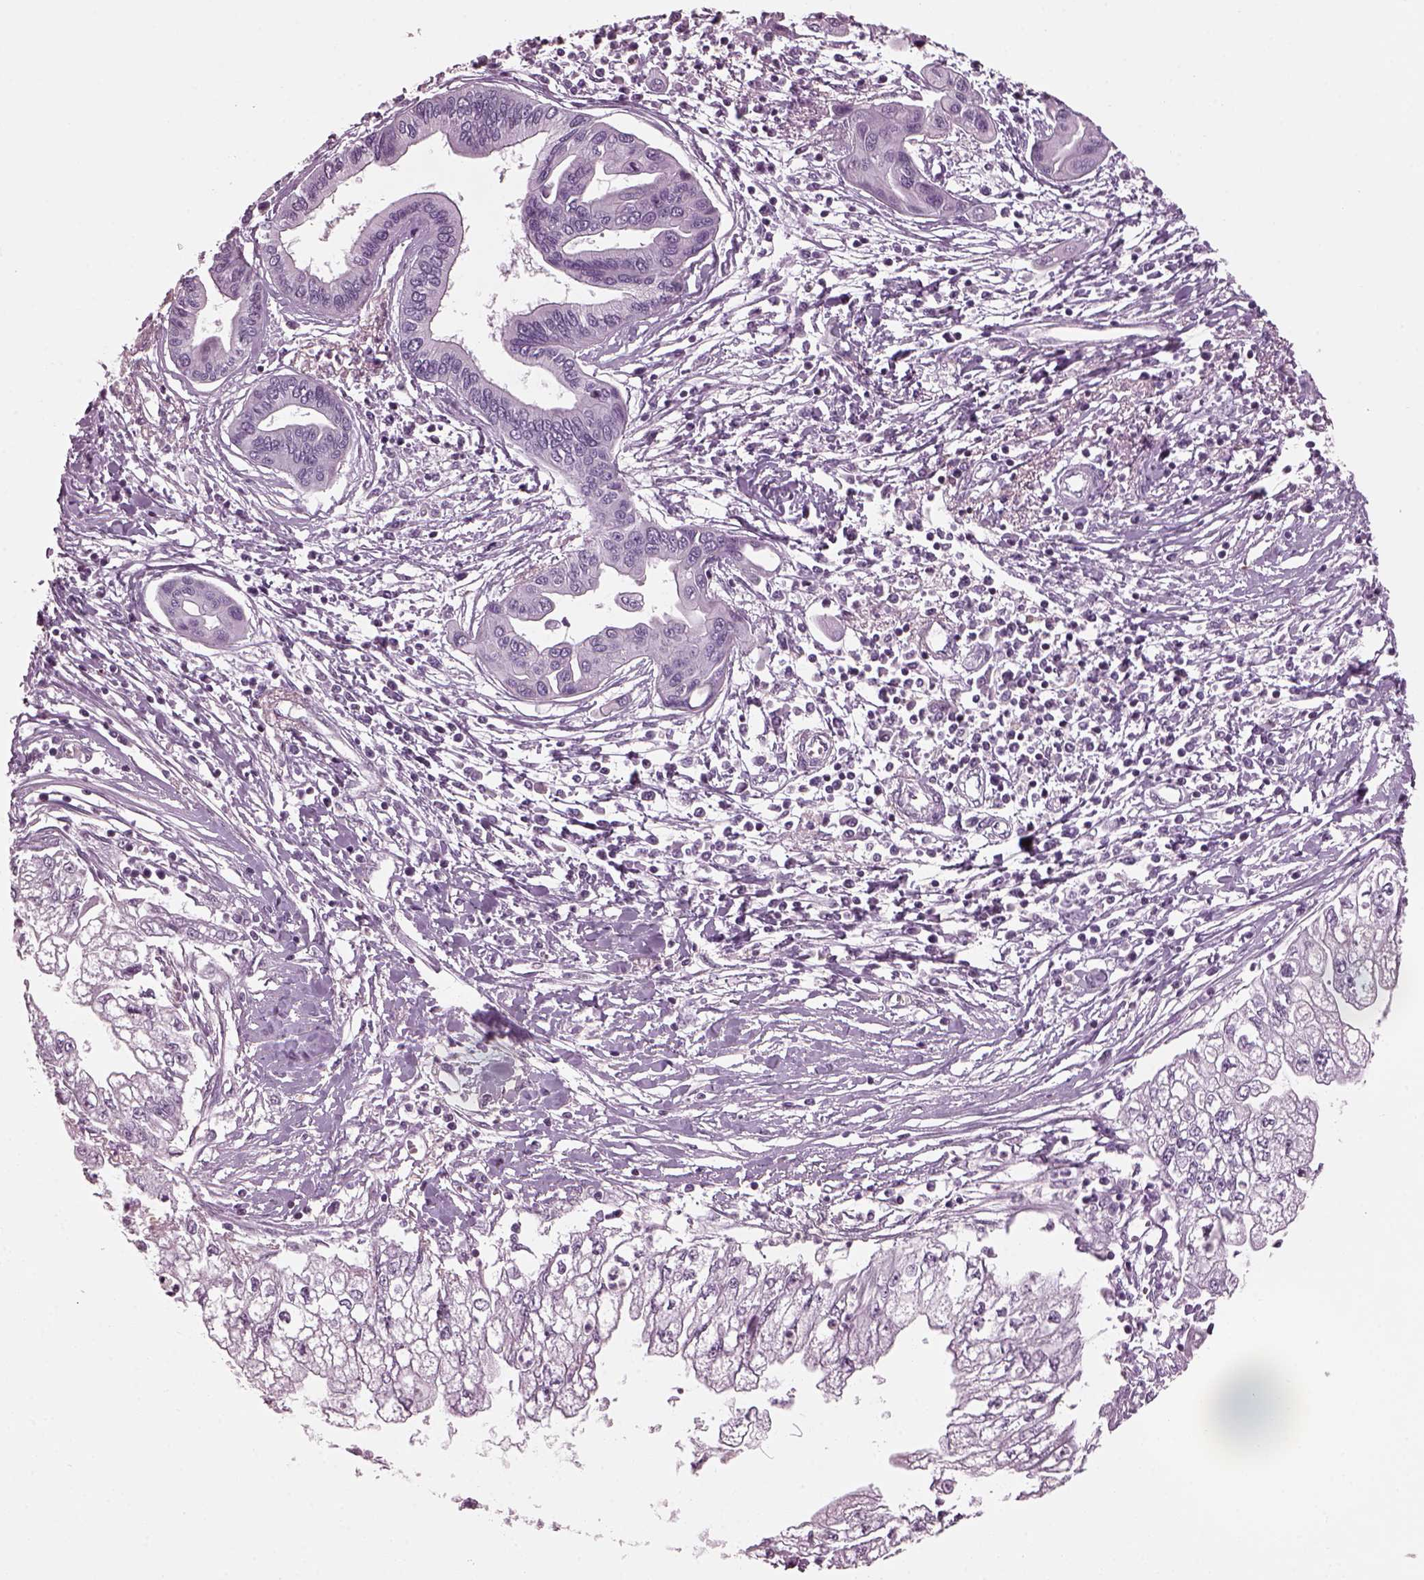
{"staining": {"intensity": "negative", "quantity": "none", "location": "none"}, "tissue": "pancreatic cancer", "cell_type": "Tumor cells", "image_type": "cancer", "snomed": [{"axis": "morphology", "description": "Adenocarcinoma, NOS"}, {"axis": "topography", "description": "Pancreas"}], "caption": "Protein analysis of pancreatic cancer exhibits no significant expression in tumor cells. Nuclei are stained in blue.", "gene": "DPYSL5", "patient": {"sex": "male", "age": 70}}